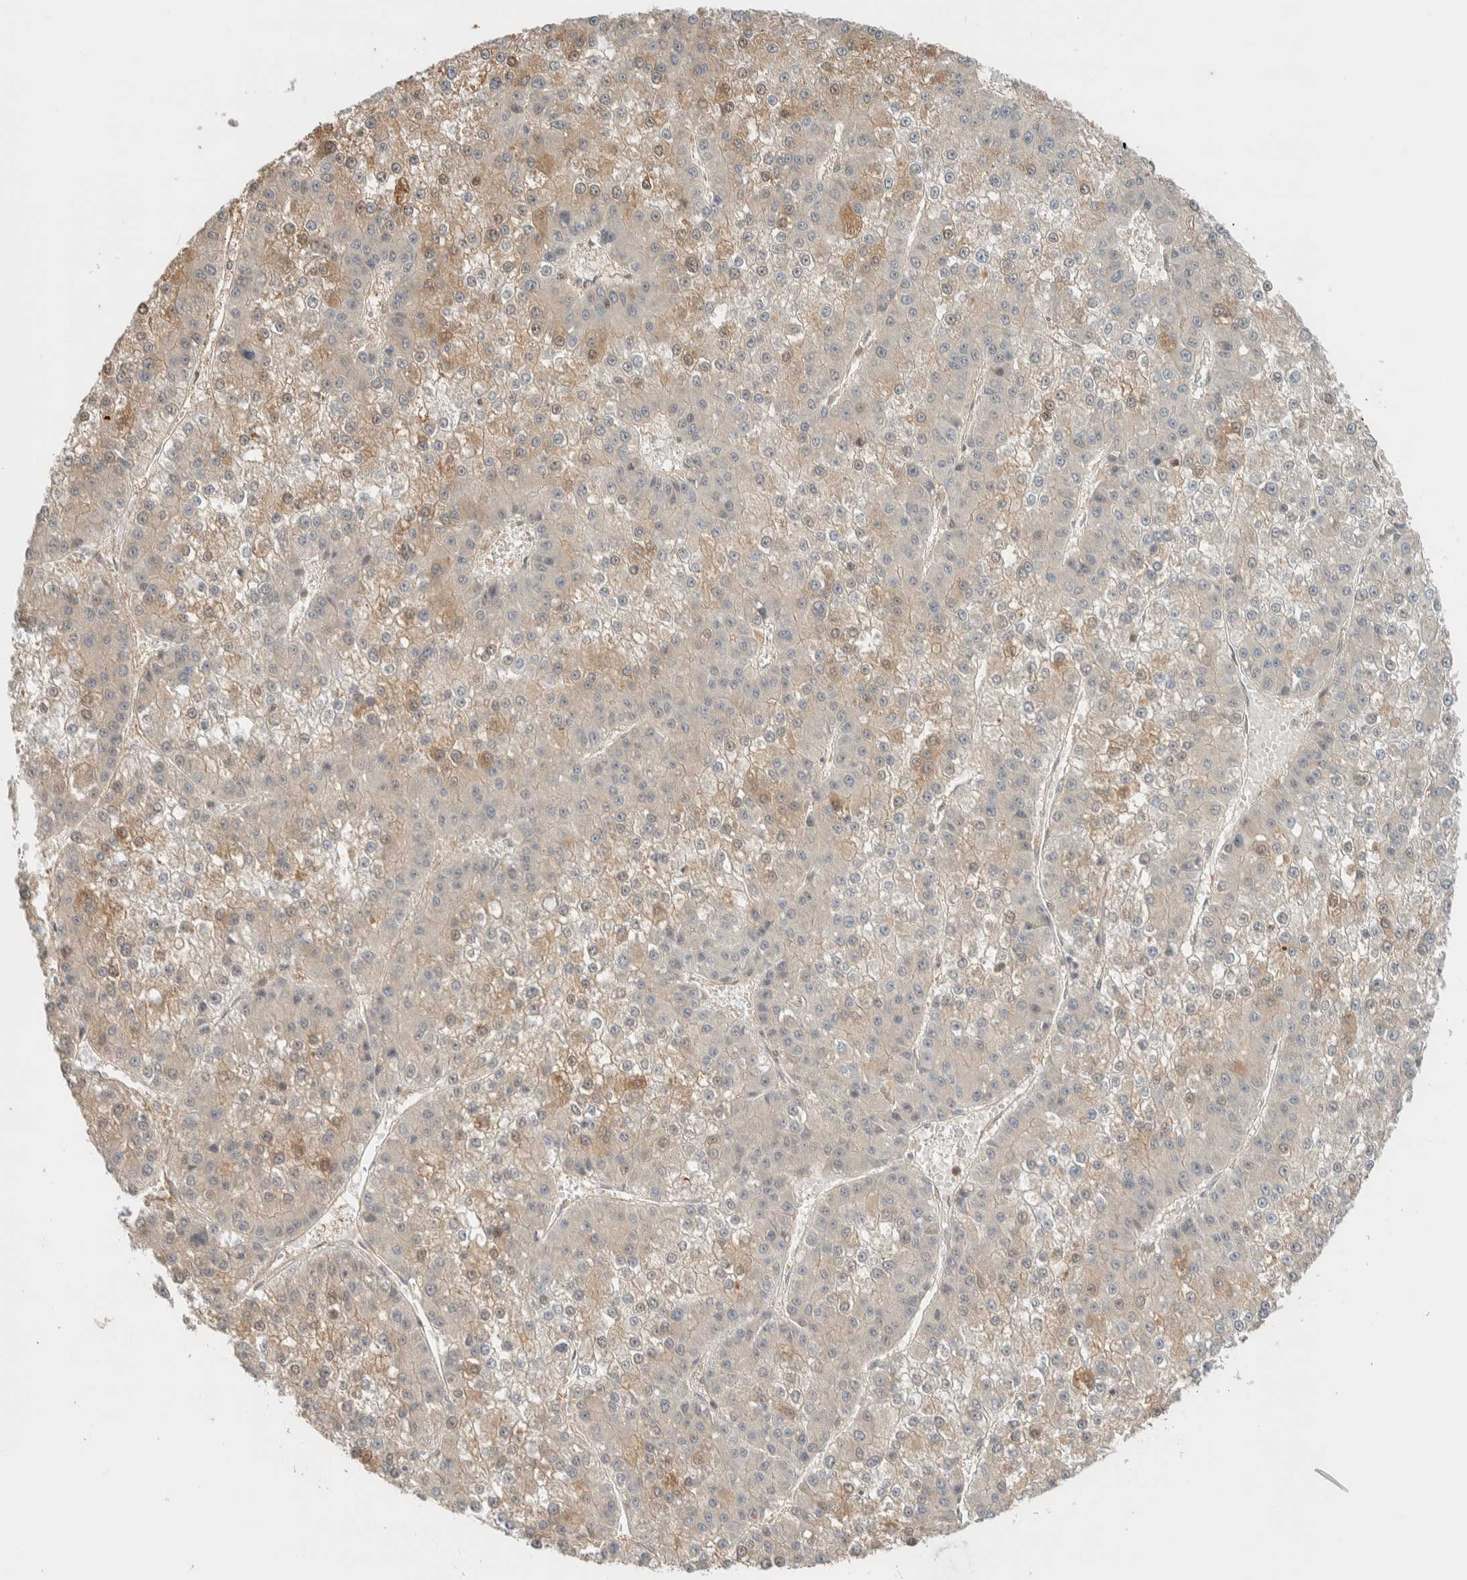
{"staining": {"intensity": "weak", "quantity": "<25%", "location": "cytoplasmic/membranous,nuclear"}, "tissue": "liver cancer", "cell_type": "Tumor cells", "image_type": "cancer", "snomed": [{"axis": "morphology", "description": "Carcinoma, Hepatocellular, NOS"}, {"axis": "topography", "description": "Liver"}], "caption": "DAB (3,3'-diaminobenzidine) immunohistochemical staining of human liver hepatocellular carcinoma demonstrates no significant positivity in tumor cells.", "gene": "RAB11FIP1", "patient": {"sex": "female", "age": 73}}